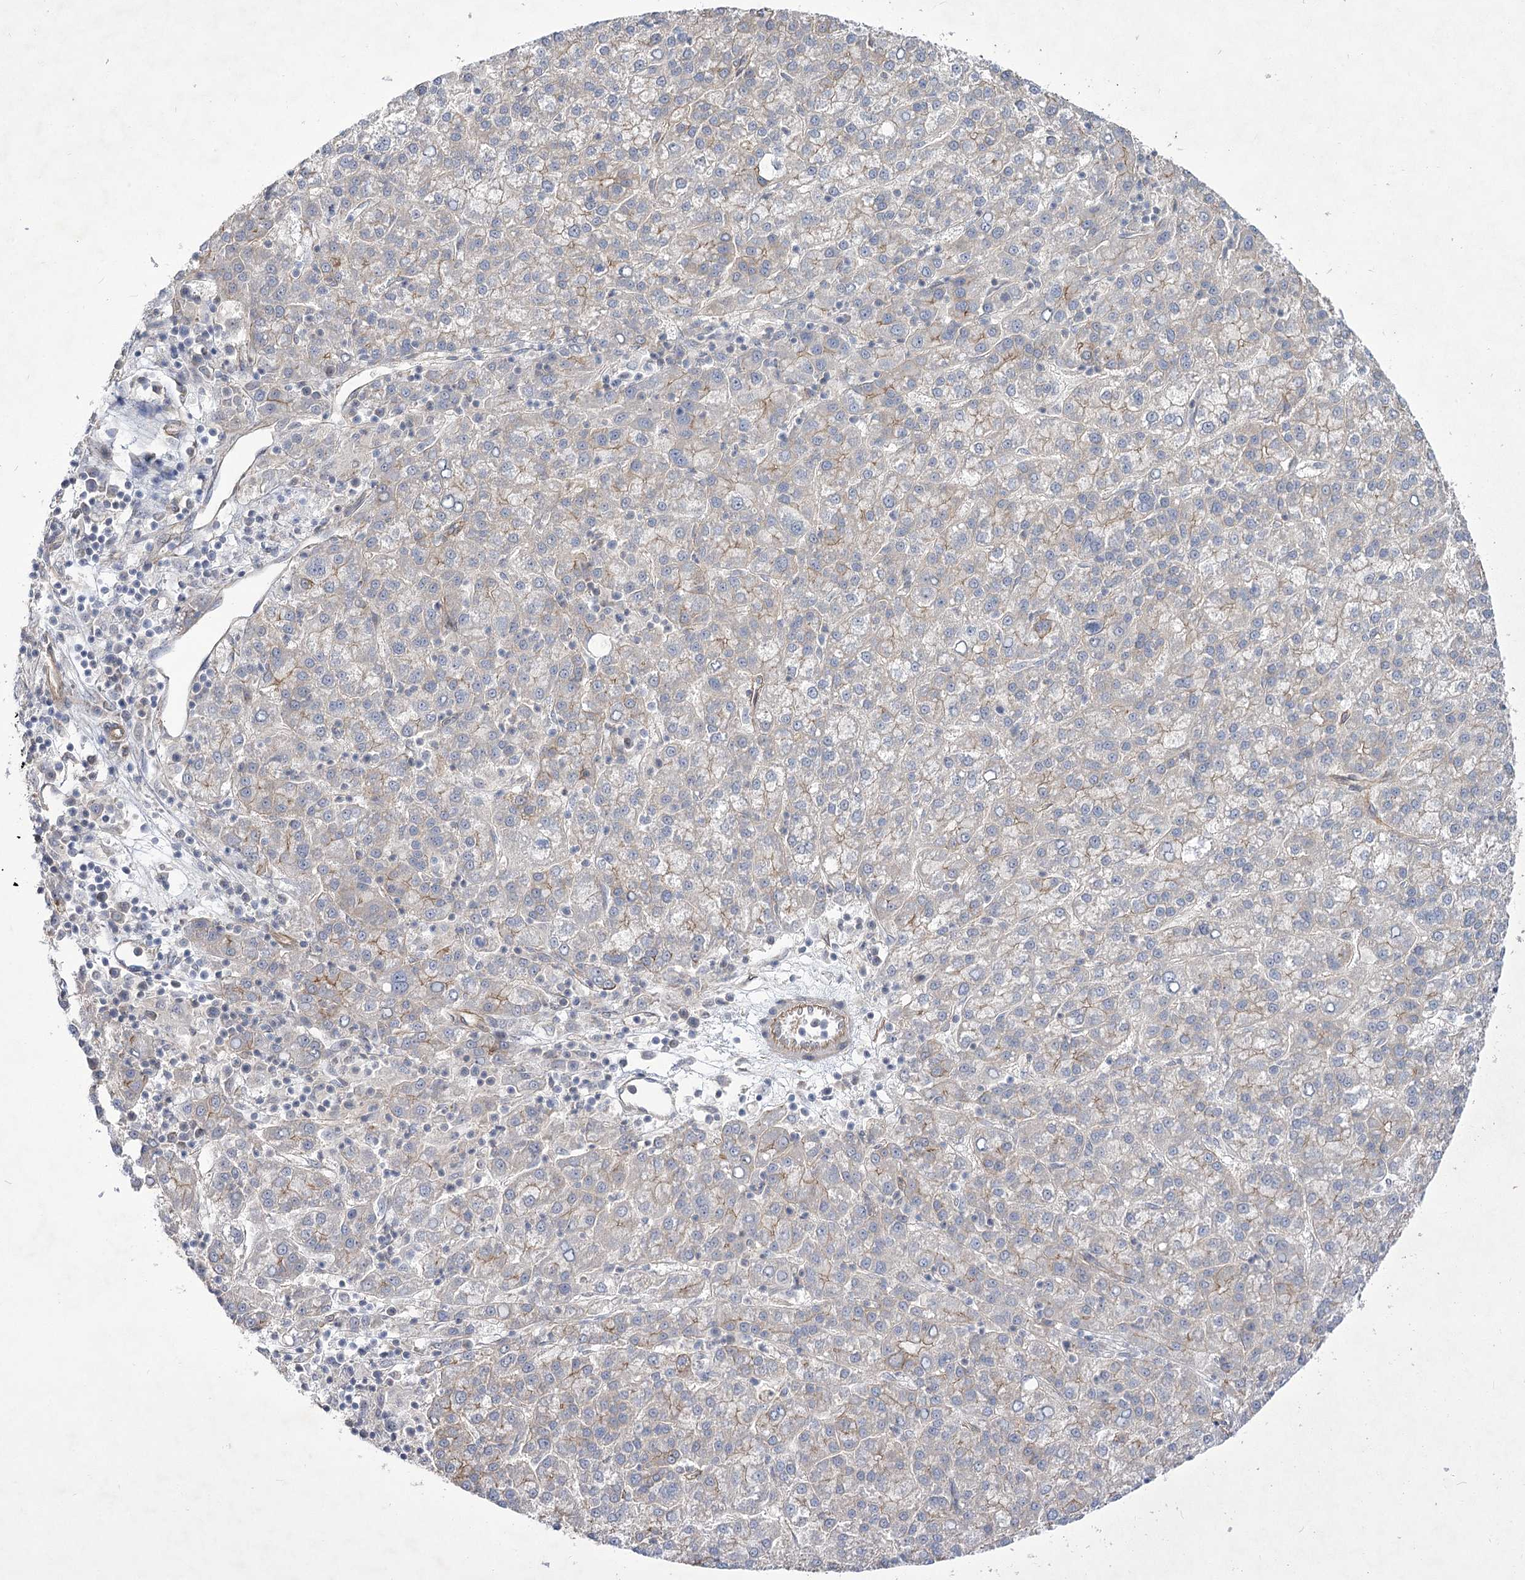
{"staining": {"intensity": "weak", "quantity": "<25%", "location": "cytoplasmic/membranous"}, "tissue": "liver cancer", "cell_type": "Tumor cells", "image_type": "cancer", "snomed": [{"axis": "morphology", "description": "Carcinoma, Hepatocellular, NOS"}, {"axis": "topography", "description": "Liver"}], "caption": "Immunohistochemistry image of human liver hepatocellular carcinoma stained for a protein (brown), which demonstrates no staining in tumor cells.", "gene": "SH3BP5L", "patient": {"sex": "female", "age": 58}}